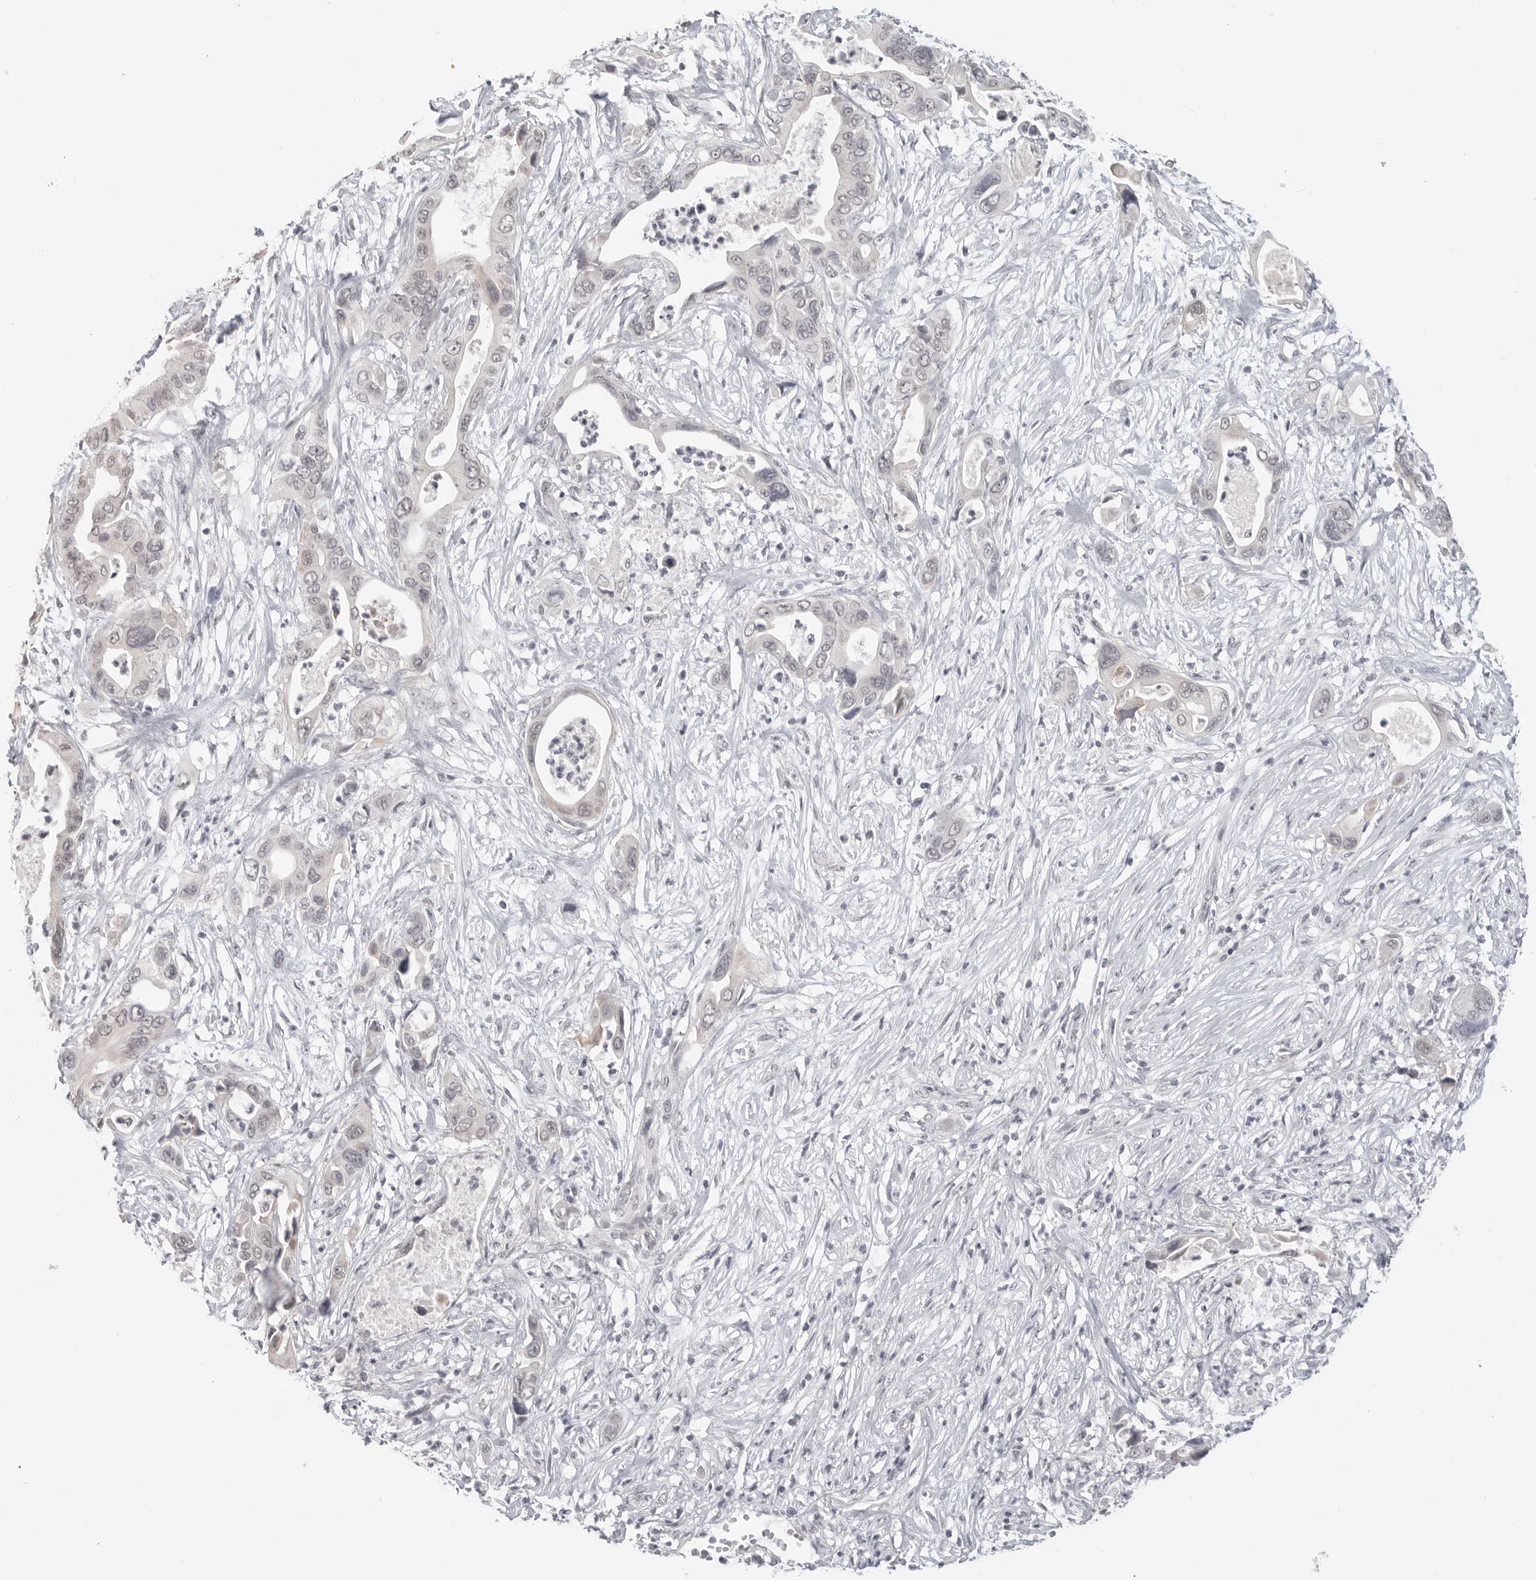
{"staining": {"intensity": "negative", "quantity": "none", "location": "none"}, "tissue": "pancreatic cancer", "cell_type": "Tumor cells", "image_type": "cancer", "snomed": [{"axis": "morphology", "description": "Adenocarcinoma, NOS"}, {"axis": "topography", "description": "Pancreas"}], "caption": "High magnification brightfield microscopy of pancreatic adenocarcinoma stained with DAB (3,3'-diaminobenzidine) (brown) and counterstained with hematoxylin (blue): tumor cells show no significant positivity. (Brightfield microscopy of DAB immunohistochemistry at high magnification).", "gene": "KLK11", "patient": {"sex": "male", "age": 66}}